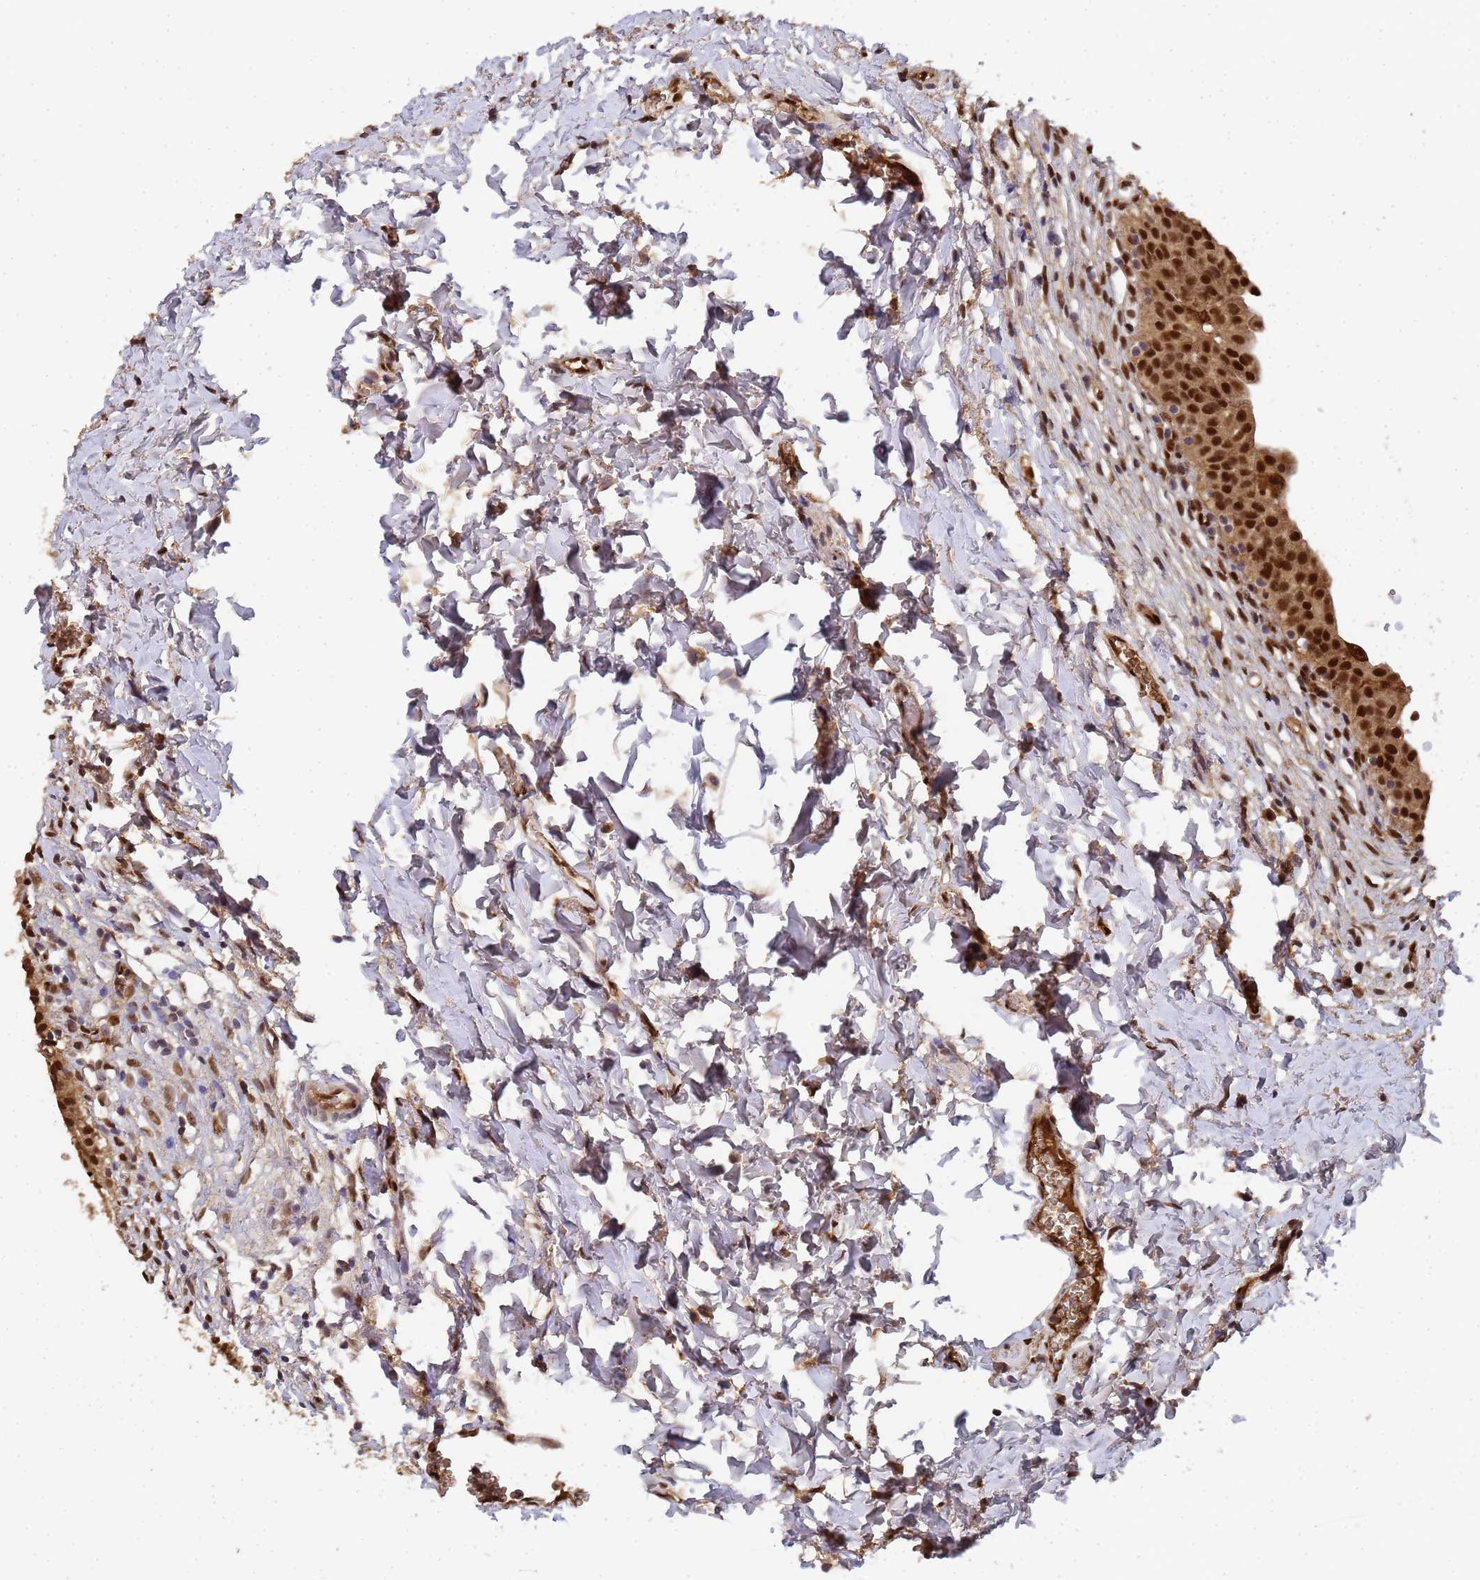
{"staining": {"intensity": "strong", "quantity": ">75%", "location": "cytoplasmic/membranous,nuclear"}, "tissue": "urinary bladder", "cell_type": "Urothelial cells", "image_type": "normal", "snomed": [{"axis": "morphology", "description": "Normal tissue, NOS"}, {"axis": "topography", "description": "Urinary bladder"}], "caption": "The immunohistochemical stain labels strong cytoplasmic/membranous,nuclear expression in urothelial cells of normal urinary bladder.", "gene": "SECISBP2", "patient": {"sex": "male", "age": 55}}